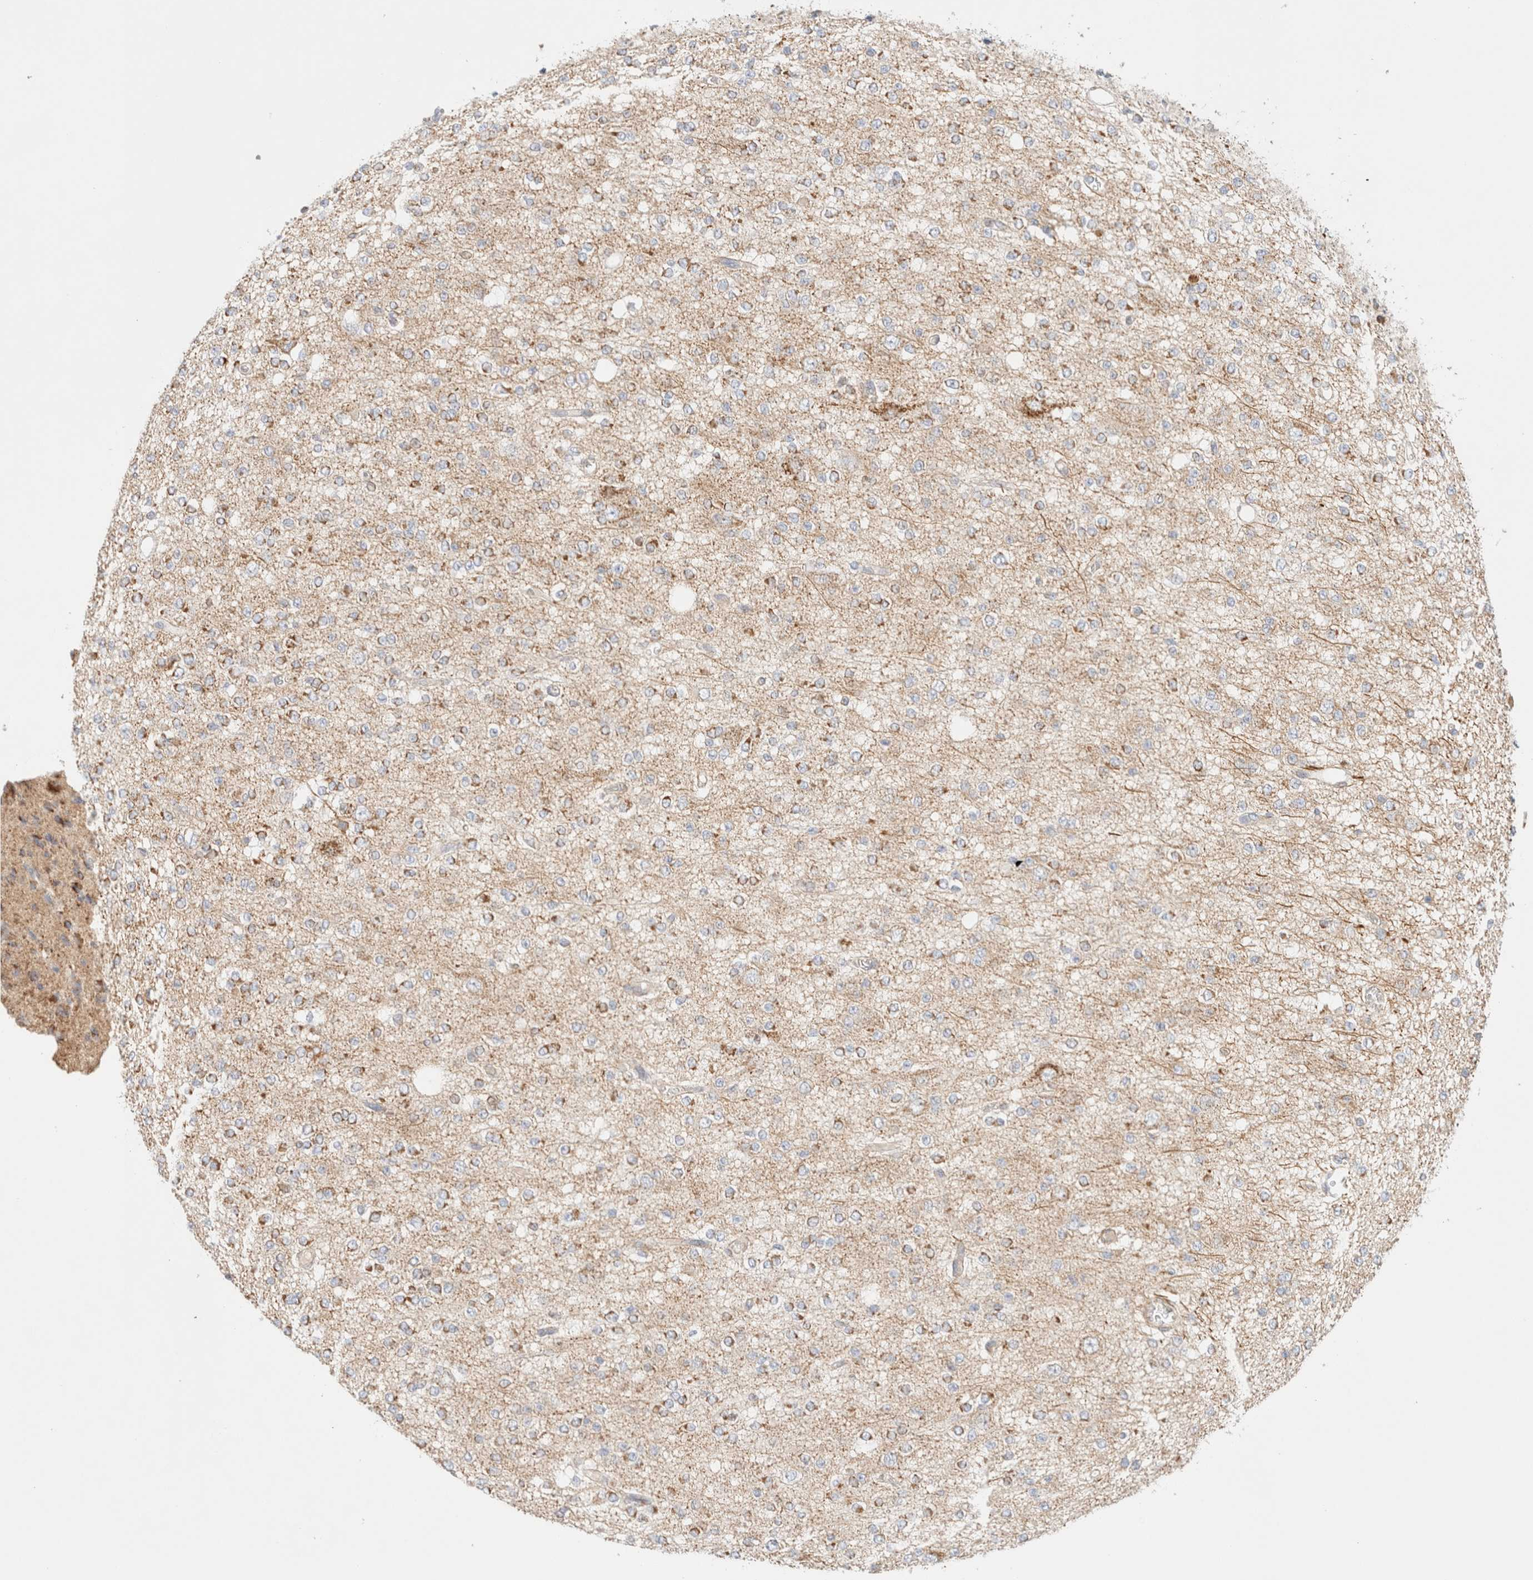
{"staining": {"intensity": "moderate", "quantity": "25%-75%", "location": "cytoplasmic/membranous"}, "tissue": "glioma", "cell_type": "Tumor cells", "image_type": "cancer", "snomed": [{"axis": "morphology", "description": "Glioma, malignant, Low grade"}, {"axis": "topography", "description": "Brain"}], "caption": "Tumor cells reveal medium levels of moderate cytoplasmic/membranous positivity in about 25%-75% of cells in human glioma. Using DAB (brown) and hematoxylin (blue) stains, captured at high magnification using brightfield microscopy.", "gene": "MRM3", "patient": {"sex": "male", "age": 38}}